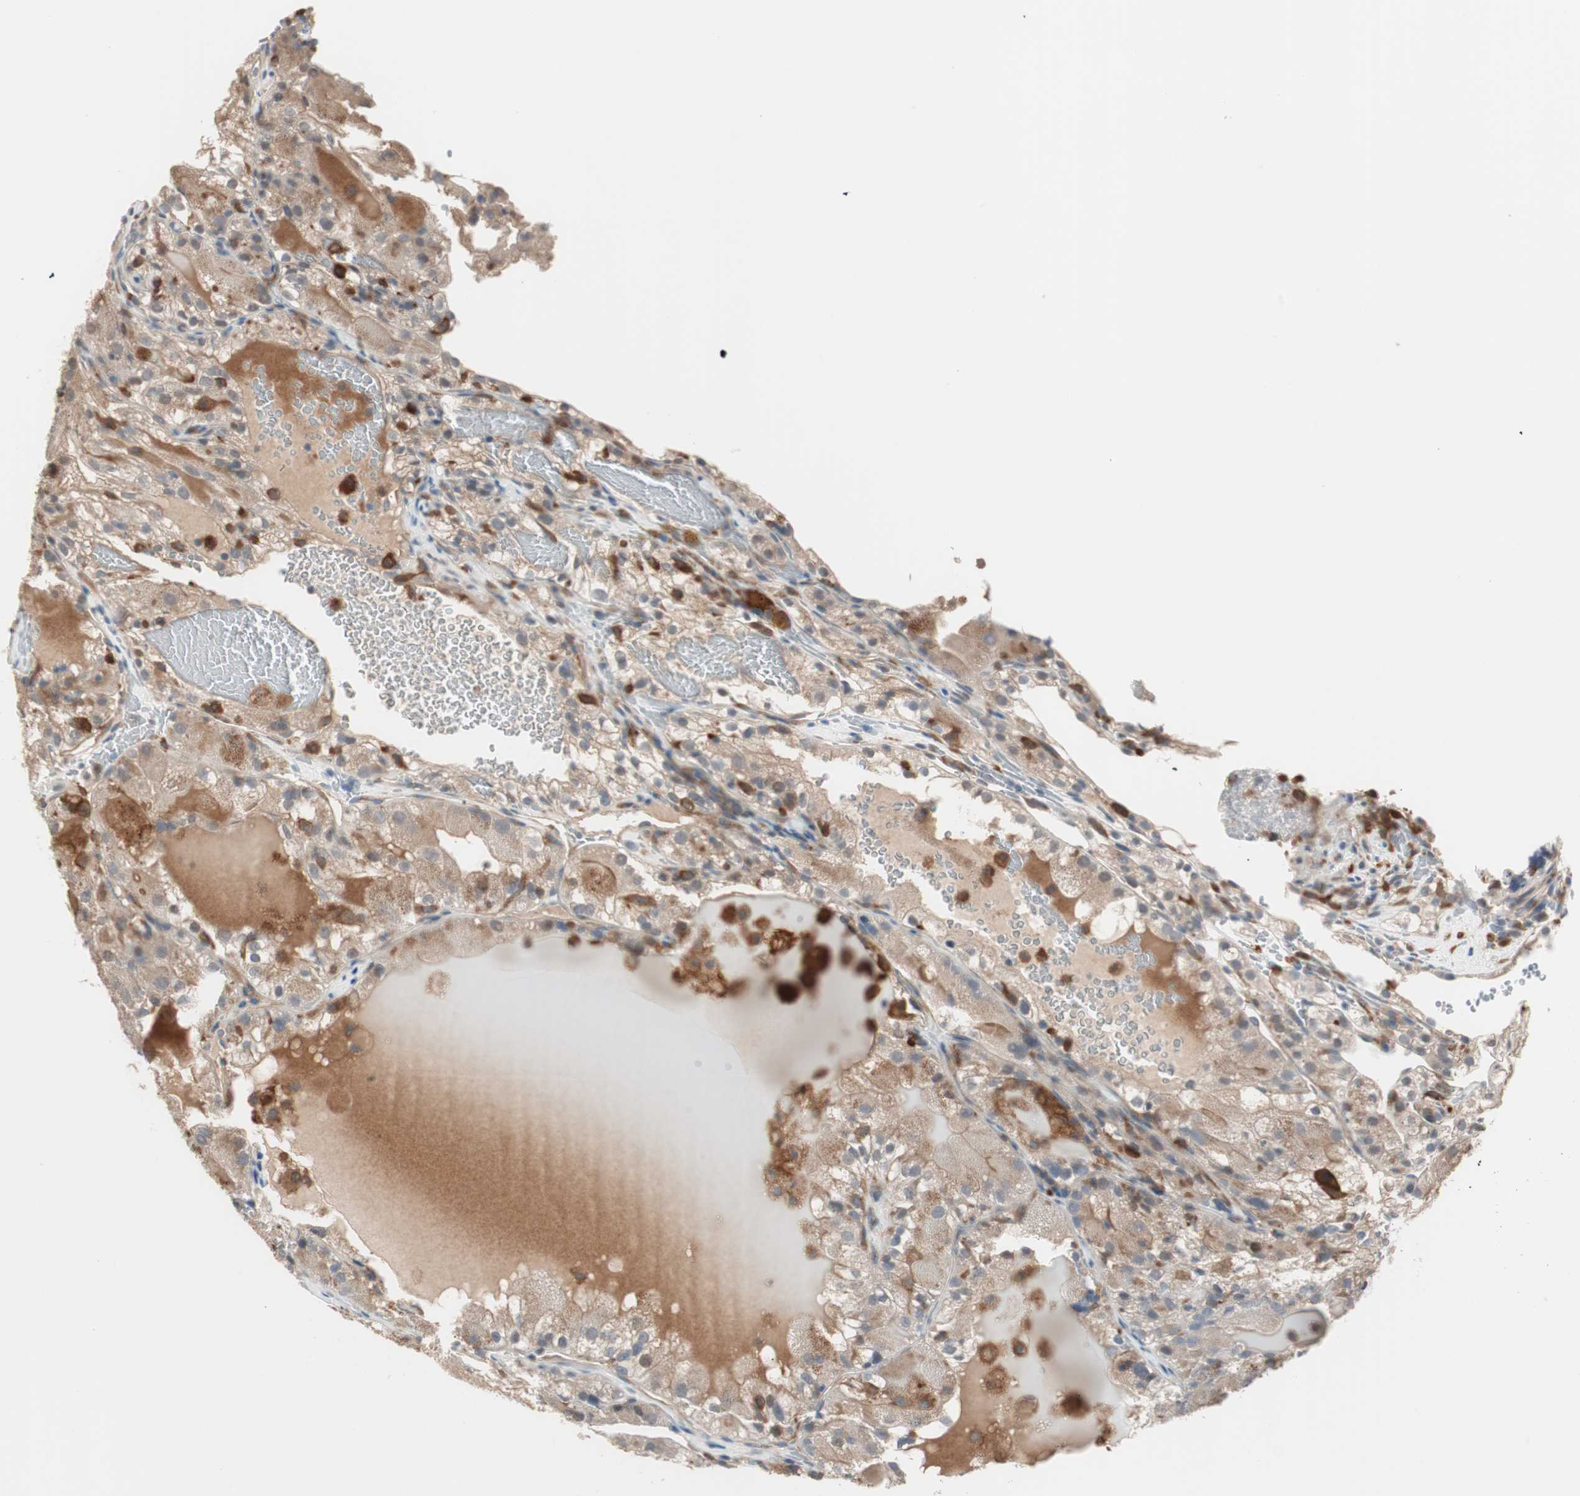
{"staining": {"intensity": "moderate", "quantity": ">75%", "location": "cytoplasmic/membranous"}, "tissue": "renal cancer", "cell_type": "Tumor cells", "image_type": "cancer", "snomed": [{"axis": "morphology", "description": "Normal tissue, NOS"}, {"axis": "morphology", "description": "Adenocarcinoma, NOS"}, {"axis": "topography", "description": "Kidney"}], "caption": "This micrograph displays immunohistochemistry (IHC) staining of renal adenocarcinoma, with medium moderate cytoplasmic/membranous staining in approximately >75% of tumor cells.", "gene": "STAB1", "patient": {"sex": "male", "age": 61}}